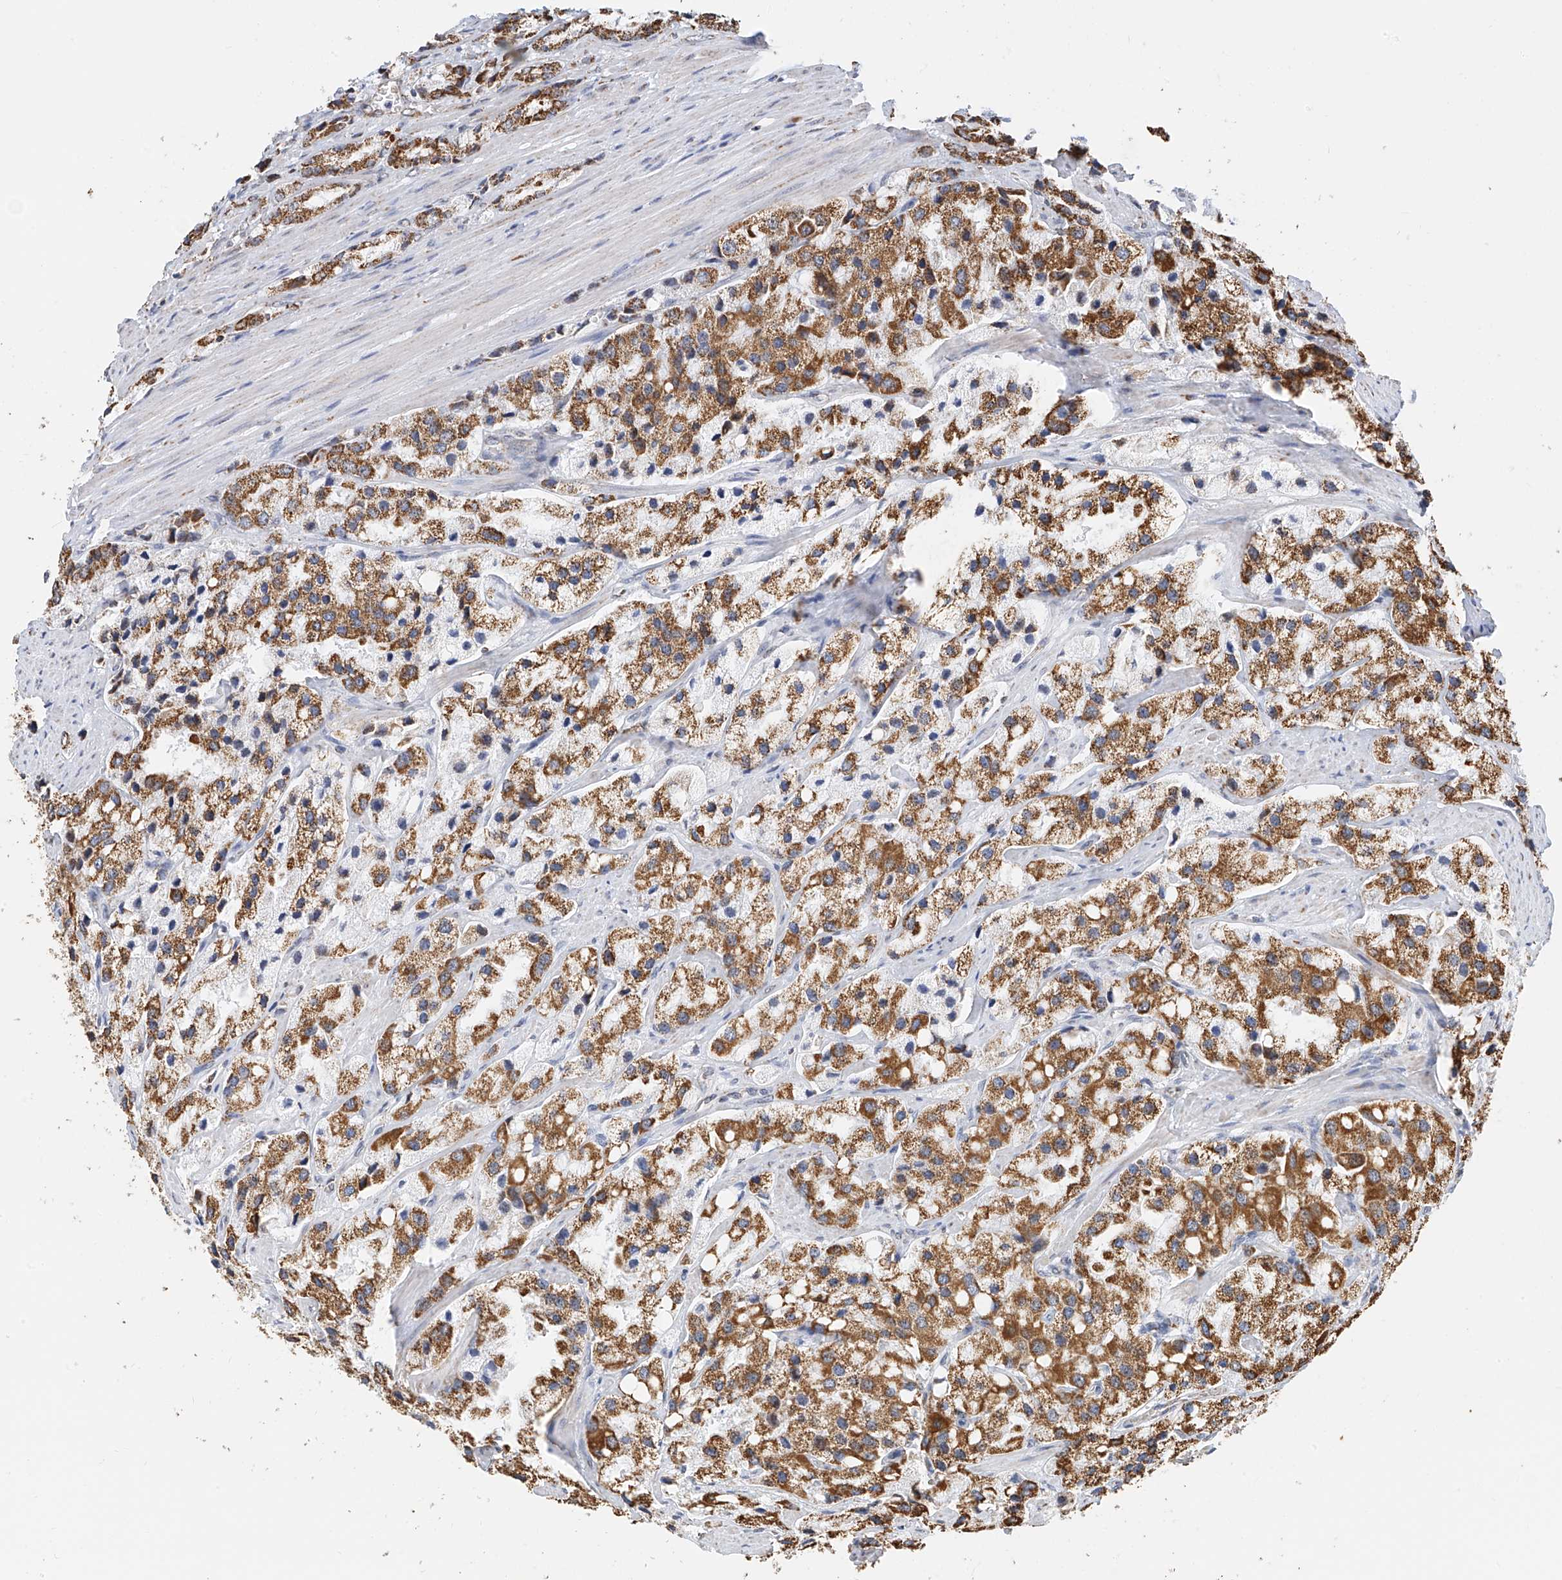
{"staining": {"intensity": "moderate", "quantity": ">75%", "location": "cytoplasmic/membranous"}, "tissue": "prostate cancer", "cell_type": "Tumor cells", "image_type": "cancer", "snomed": [{"axis": "morphology", "description": "Adenocarcinoma, High grade"}, {"axis": "topography", "description": "Prostate"}], "caption": "Prostate cancer (adenocarcinoma (high-grade)) stained with a protein marker reveals moderate staining in tumor cells.", "gene": "NALCN", "patient": {"sex": "male", "age": 66}}